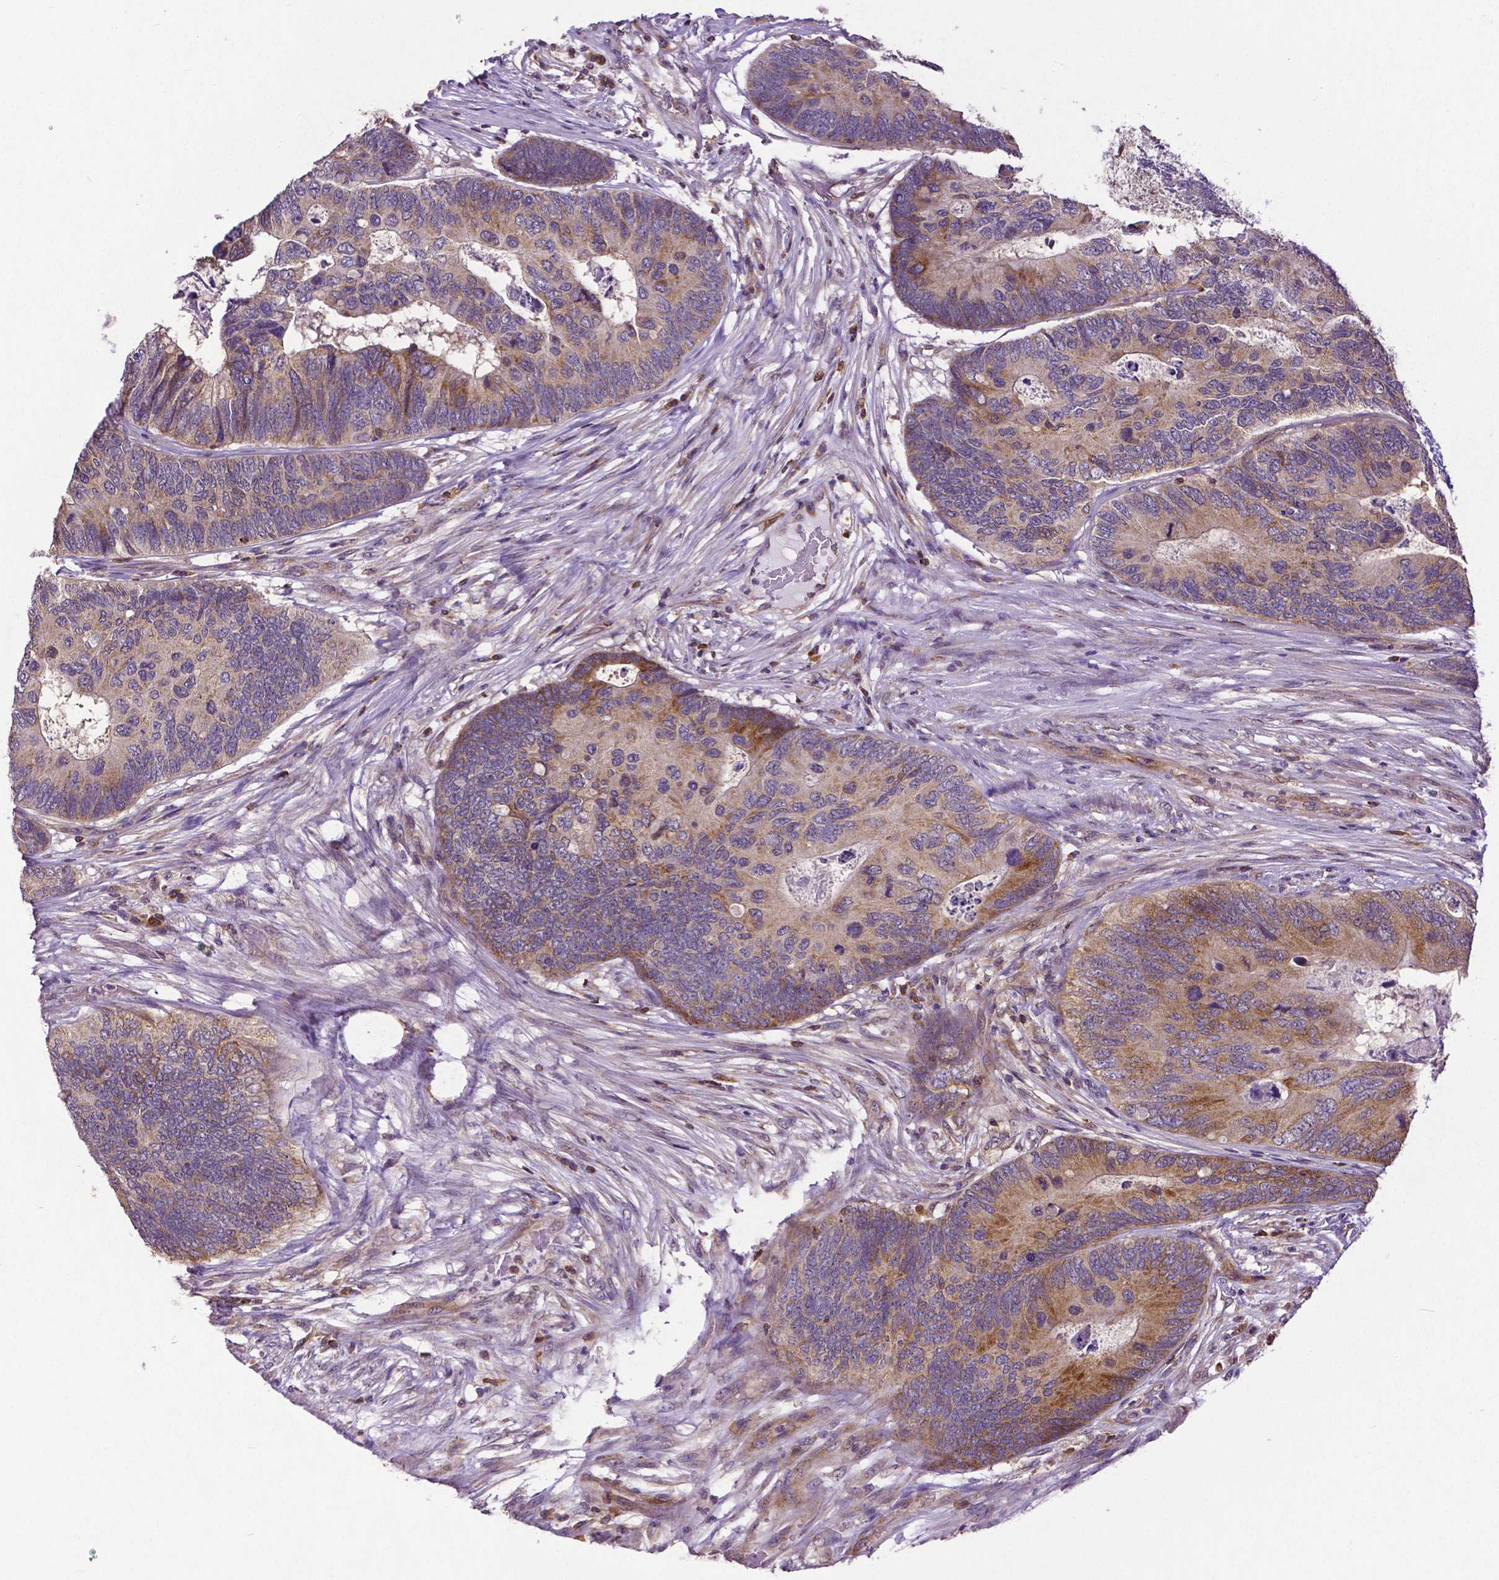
{"staining": {"intensity": "moderate", "quantity": "25%-75%", "location": "cytoplasmic/membranous"}, "tissue": "colorectal cancer", "cell_type": "Tumor cells", "image_type": "cancer", "snomed": [{"axis": "morphology", "description": "Adenocarcinoma, NOS"}, {"axis": "topography", "description": "Colon"}], "caption": "Moderate cytoplasmic/membranous protein staining is seen in about 25%-75% of tumor cells in colorectal cancer.", "gene": "MCL1", "patient": {"sex": "female", "age": 67}}